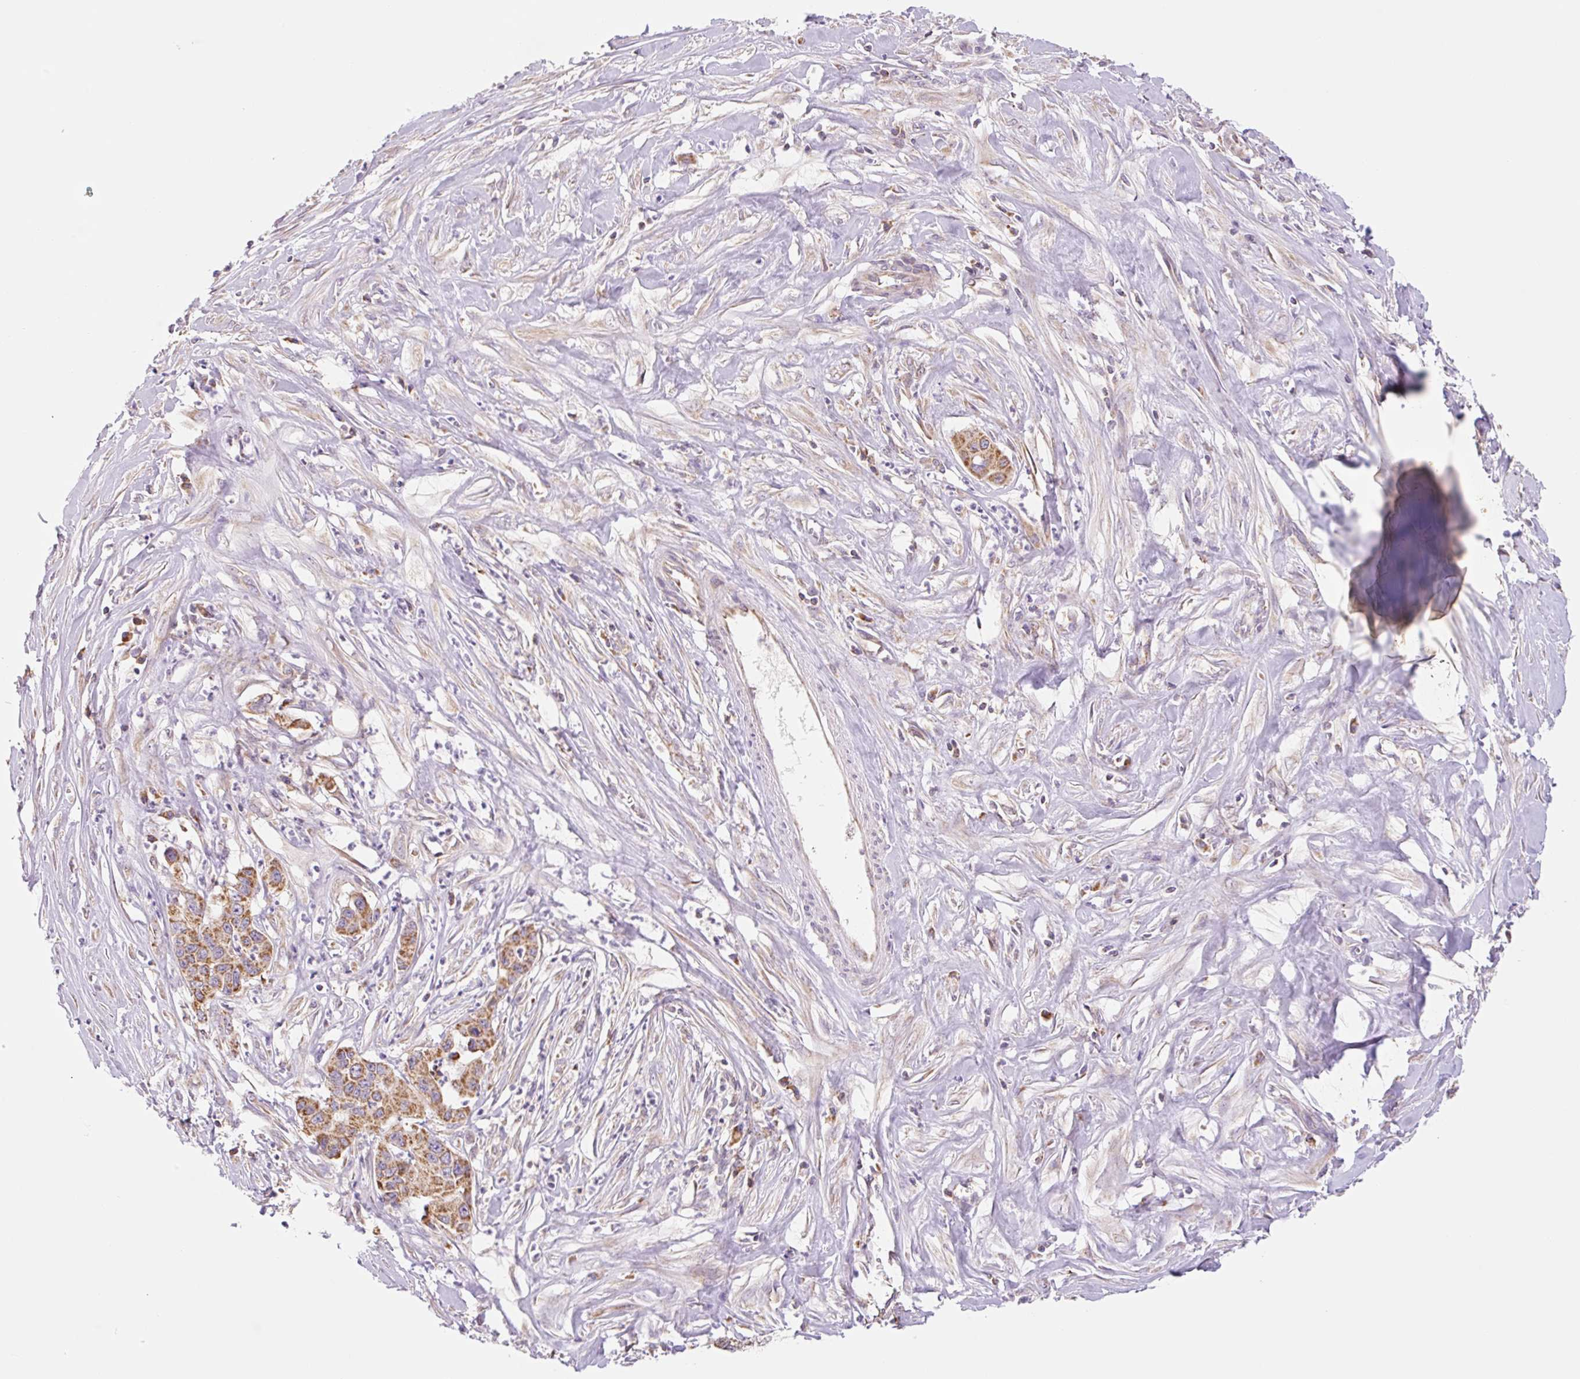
{"staining": {"intensity": "strong", "quantity": ">75%", "location": "cytoplasmic/membranous"}, "tissue": "pancreatic cancer", "cell_type": "Tumor cells", "image_type": "cancer", "snomed": [{"axis": "morphology", "description": "Adenocarcinoma, NOS"}, {"axis": "topography", "description": "Pancreas"}], "caption": "High-magnification brightfield microscopy of pancreatic cancer stained with DAB (brown) and counterstained with hematoxylin (blue). tumor cells exhibit strong cytoplasmic/membranous staining is present in about>75% of cells.", "gene": "GOSR2", "patient": {"sex": "male", "age": 73}}